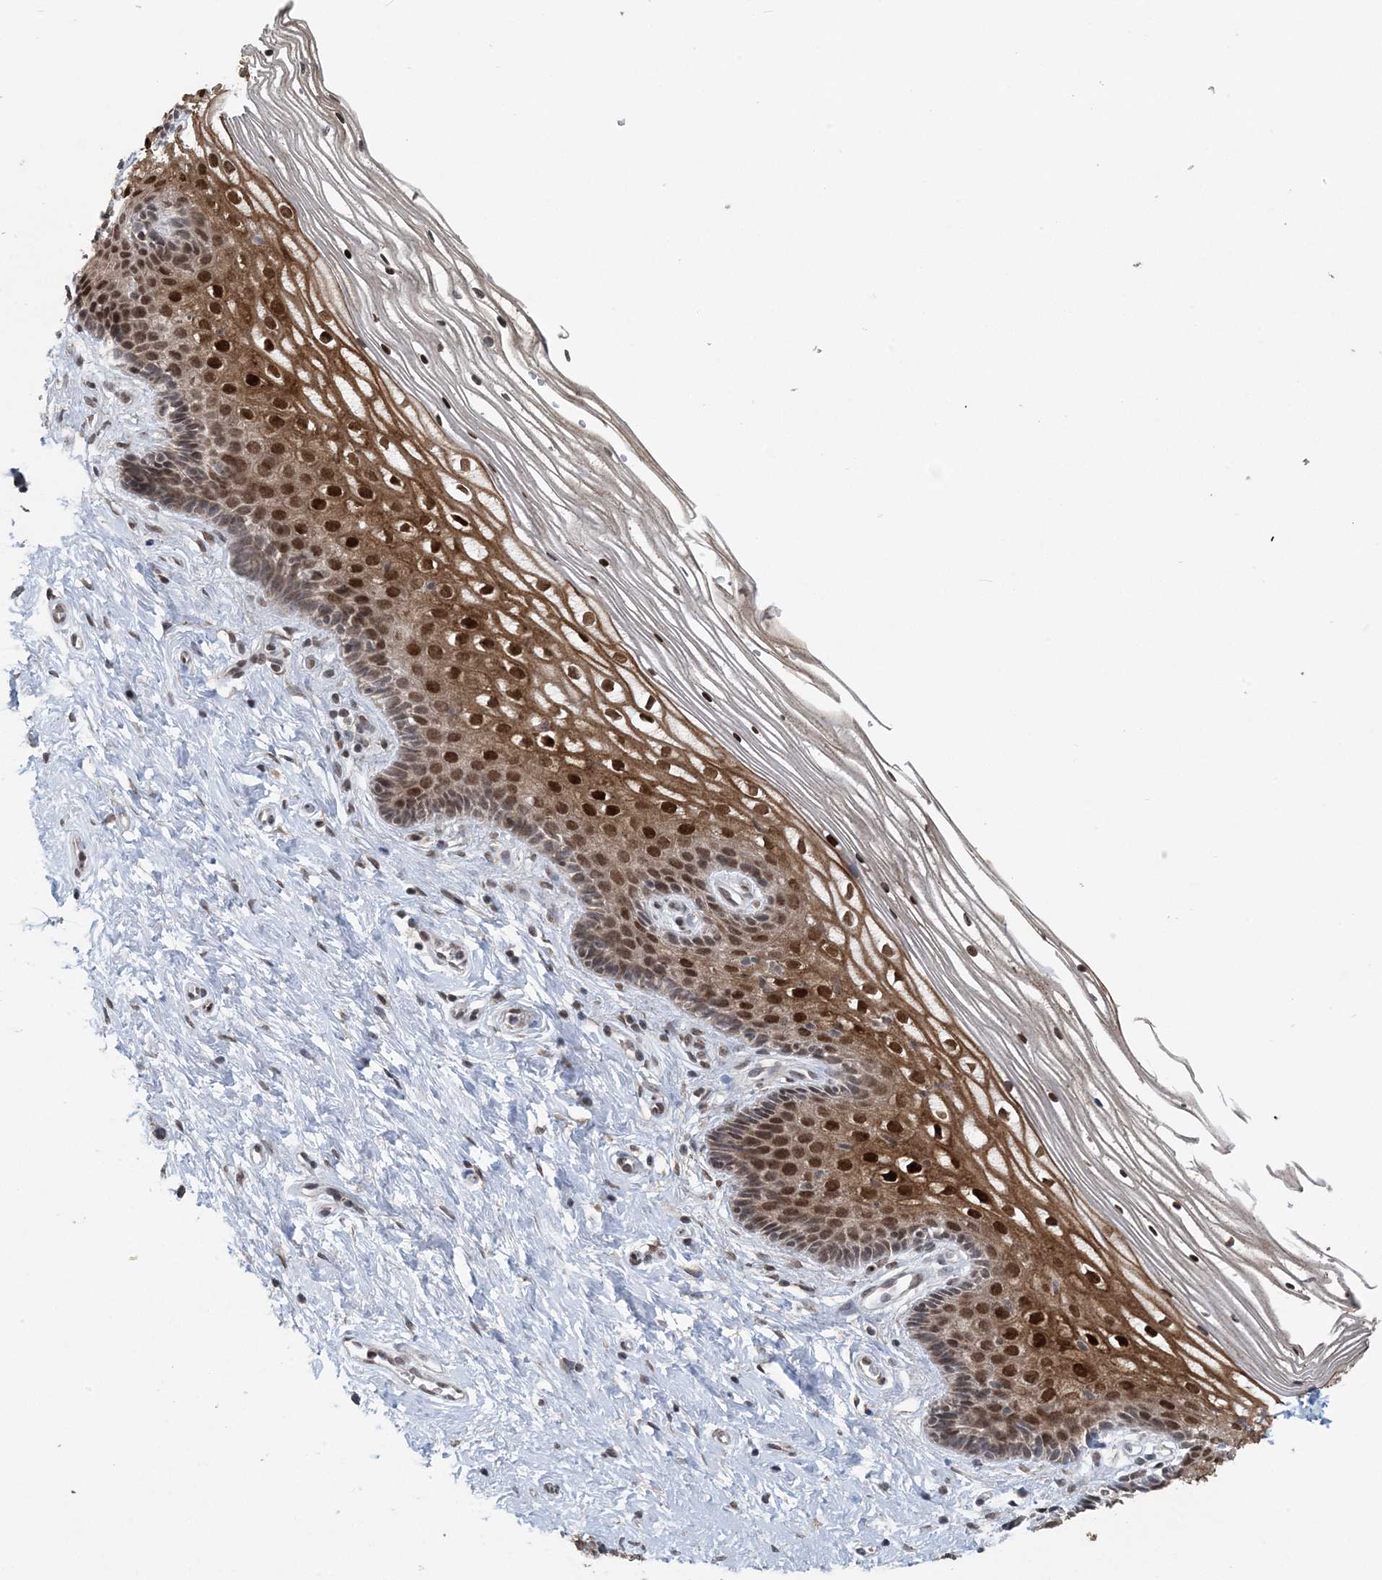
{"staining": {"intensity": "weak", "quantity": "25%-75%", "location": "nuclear"}, "tissue": "cervix", "cell_type": "Glandular cells", "image_type": "normal", "snomed": [{"axis": "morphology", "description": "Normal tissue, NOS"}, {"axis": "topography", "description": "Cervix"}], "caption": "Immunohistochemical staining of normal cervix demonstrates 25%-75% levels of weak nuclear protein staining in approximately 25%-75% of glandular cells.", "gene": "MBD2", "patient": {"sex": "female", "age": 33}}